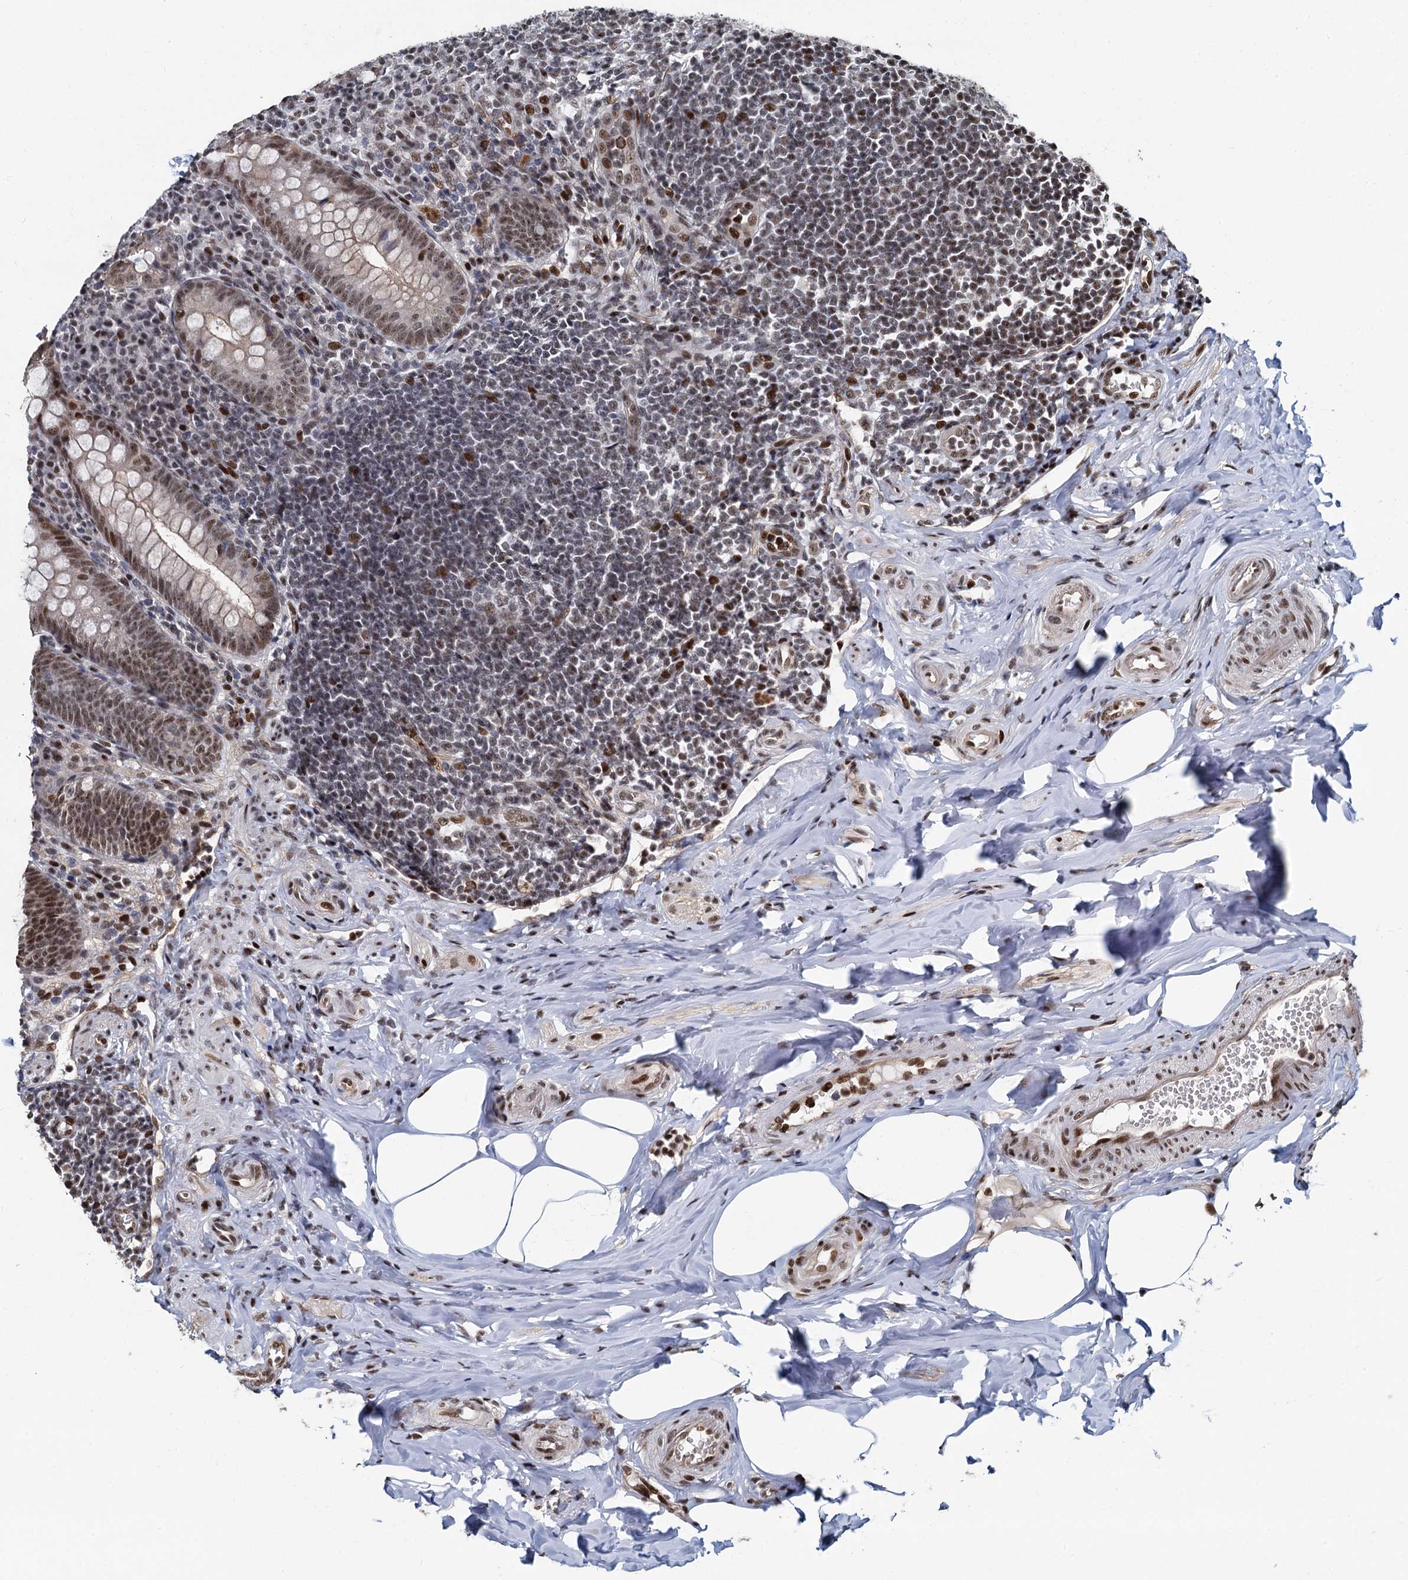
{"staining": {"intensity": "moderate", "quantity": ">75%", "location": "cytoplasmic/membranous,nuclear"}, "tissue": "appendix", "cell_type": "Glandular cells", "image_type": "normal", "snomed": [{"axis": "morphology", "description": "Normal tissue, NOS"}, {"axis": "topography", "description": "Appendix"}], "caption": "A photomicrograph of appendix stained for a protein displays moderate cytoplasmic/membranous,nuclear brown staining in glandular cells.", "gene": "ANKRD49", "patient": {"sex": "female", "age": 33}}